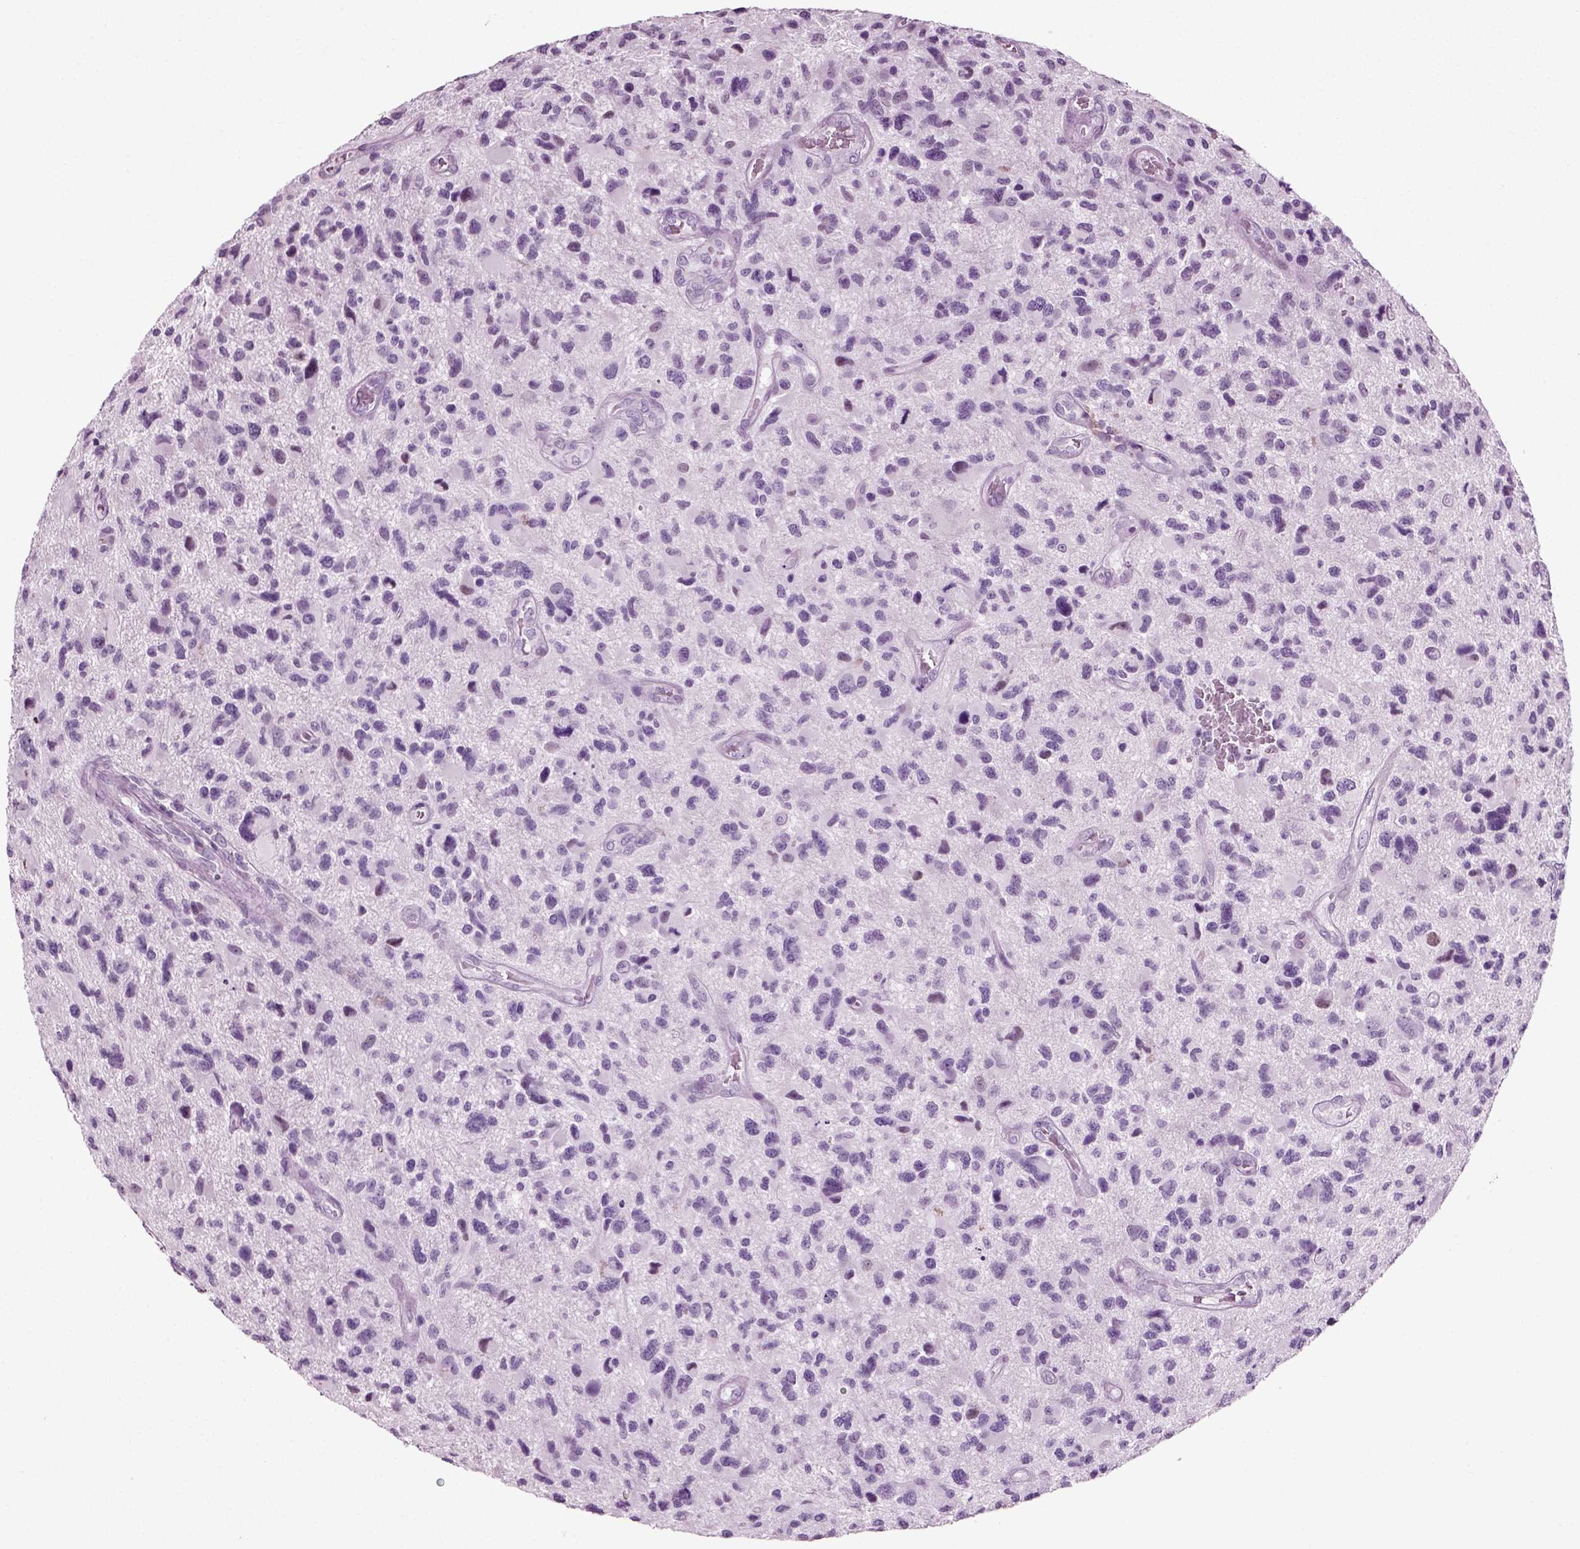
{"staining": {"intensity": "negative", "quantity": "none", "location": "none"}, "tissue": "glioma", "cell_type": "Tumor cells", "image_type": "cancer", "snomed": [{"axis": "morphology", "description": "Glioma, malignant, NOS"}, {"axis": "morphology", "description": "Glioma, malignant, High grade"}, {"axis": "topography", "description": "Brain"}], "caption": "This is a histopathology image of immunohistochemistry (IHC) staining of malignant high-grade glioma, which shows no positivity in tumor cells.", "gene": "SLC26A8", "patient": {"sex": "female", "age": 71}}